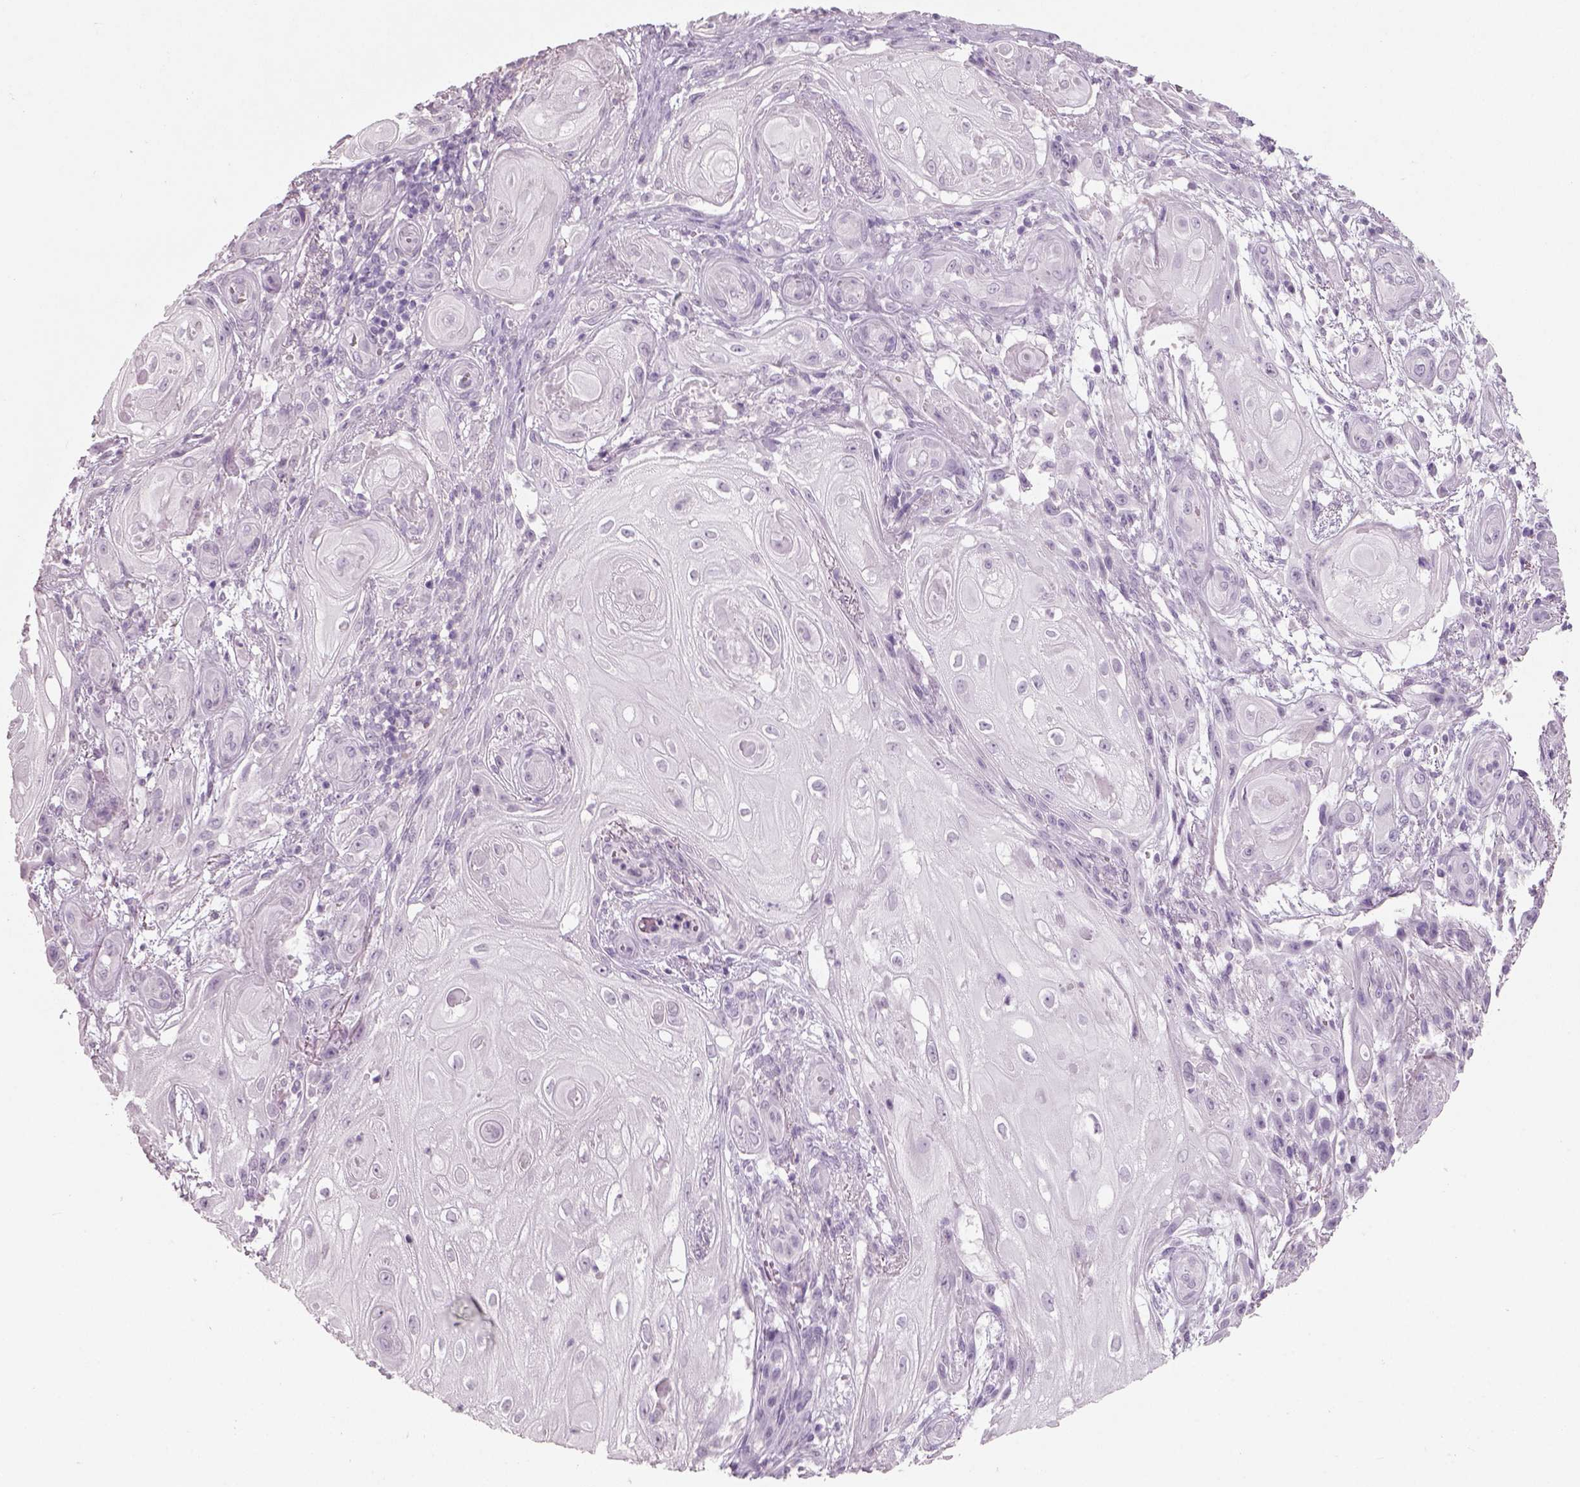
{"staining": {"intensity": "negative", "quantity": "none", "location": "none"}, "tissue": "skin cancer", "cell_type": "Tumor cells", "image_type": "cancer", "snomed": [{"axis": "morphology", "description": "Squamous cell carcinoma, NOS"}, {"axis": "topography", "description": "Skin"}], "caption": "IHC of human skin cancer (squamous cell carcinoma) demonstrates no staining in tumor cells.", "gene": "SLC6A2", "patient": {"sex": "male", "age": 62}}